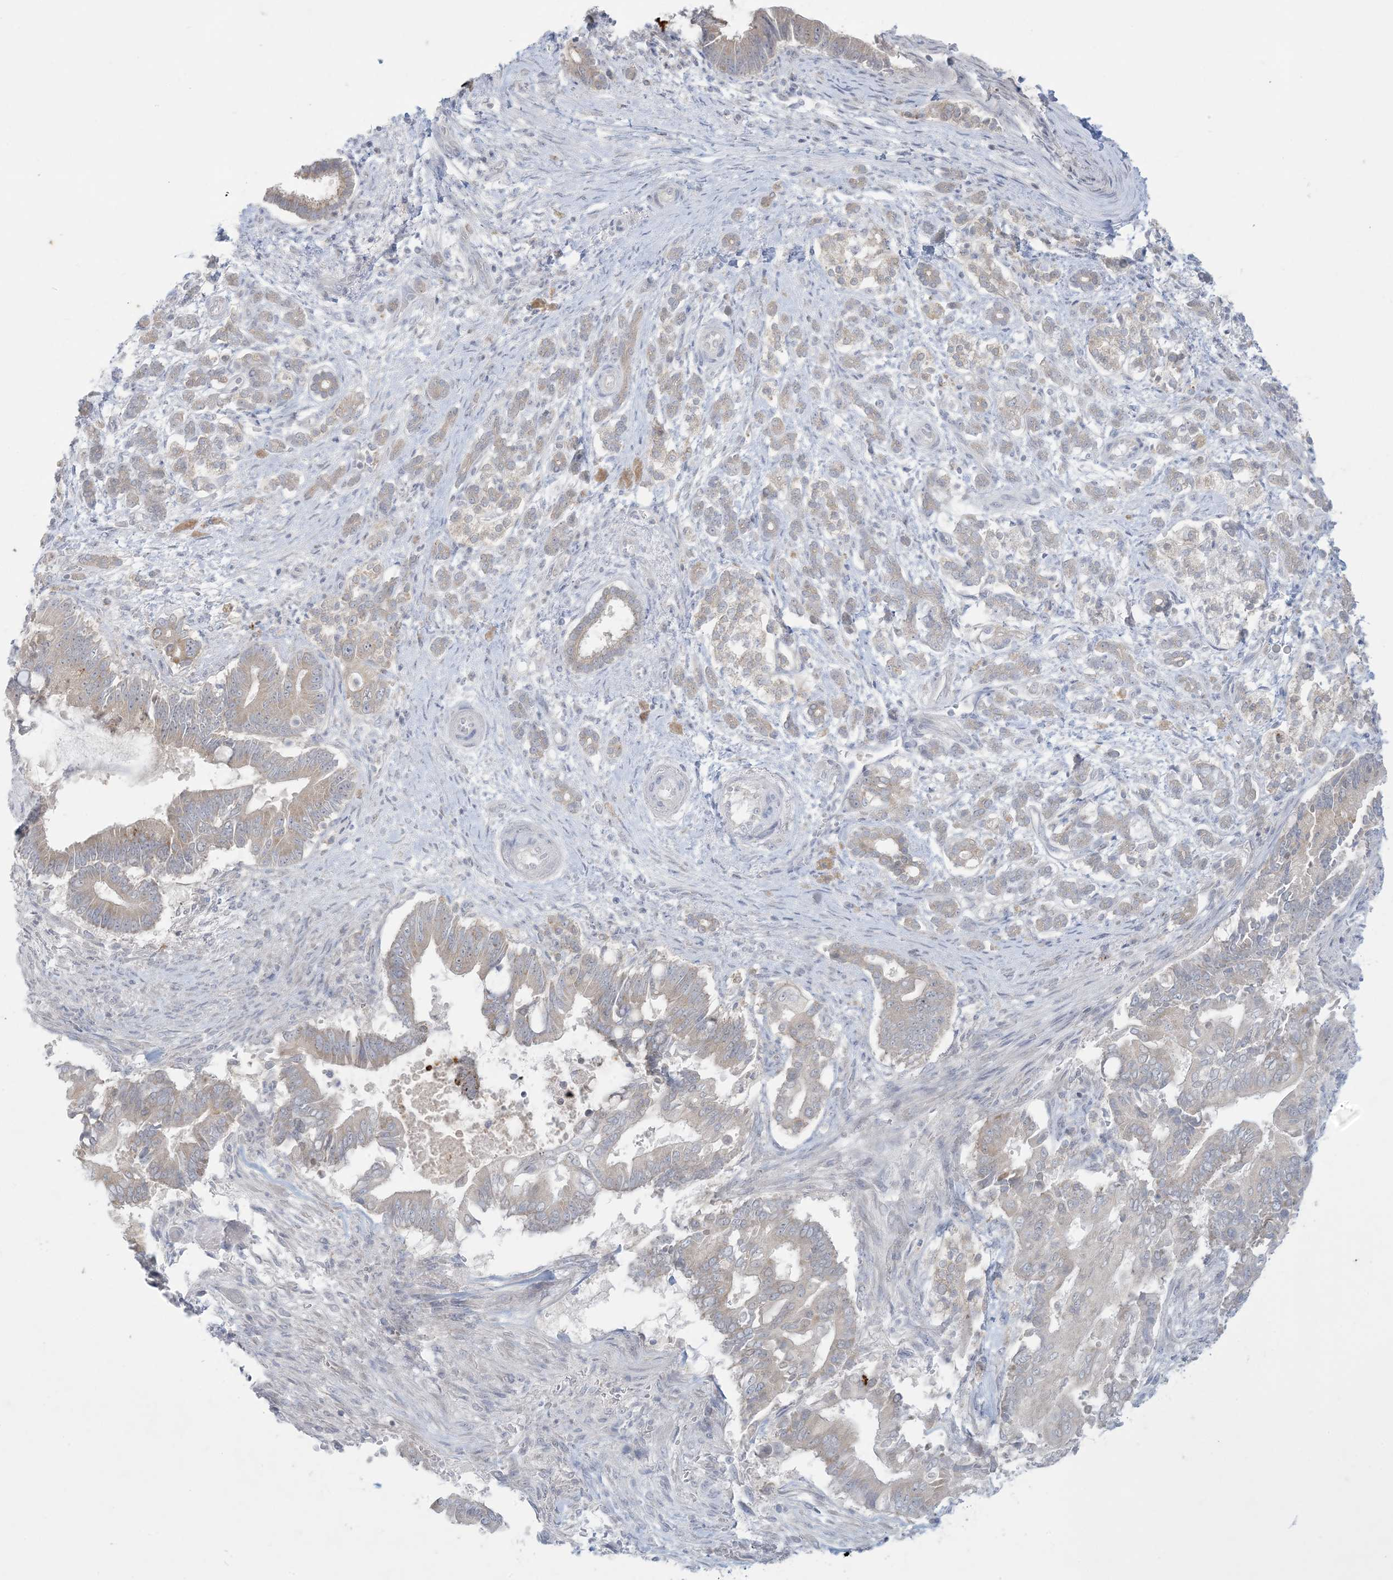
{"staining": {"intensity": "negative", "quantity": "none", "location": "none"}, "tissue": "pancreatic cancer", "cell_type": "Tumor cells", "image_type": "cancer", "snomed": [{"axis": "morphology", "description": "Adenocarcinoma, NOS"}, {"axis": "topography", "description": "Pancreas"}], "caption": "Pancreatic cancer (adenocarcinoma) was stained to show a protein in brown. There is no significant positivity in tumor cells. The staining was performed using DAB to visualize the protein expression in brown, while the nuclei were stained in blue with hematoxylin (Magnification: 20x).", "gene": "KIF3A", "patient": {"sex": "male", "age": 68}}